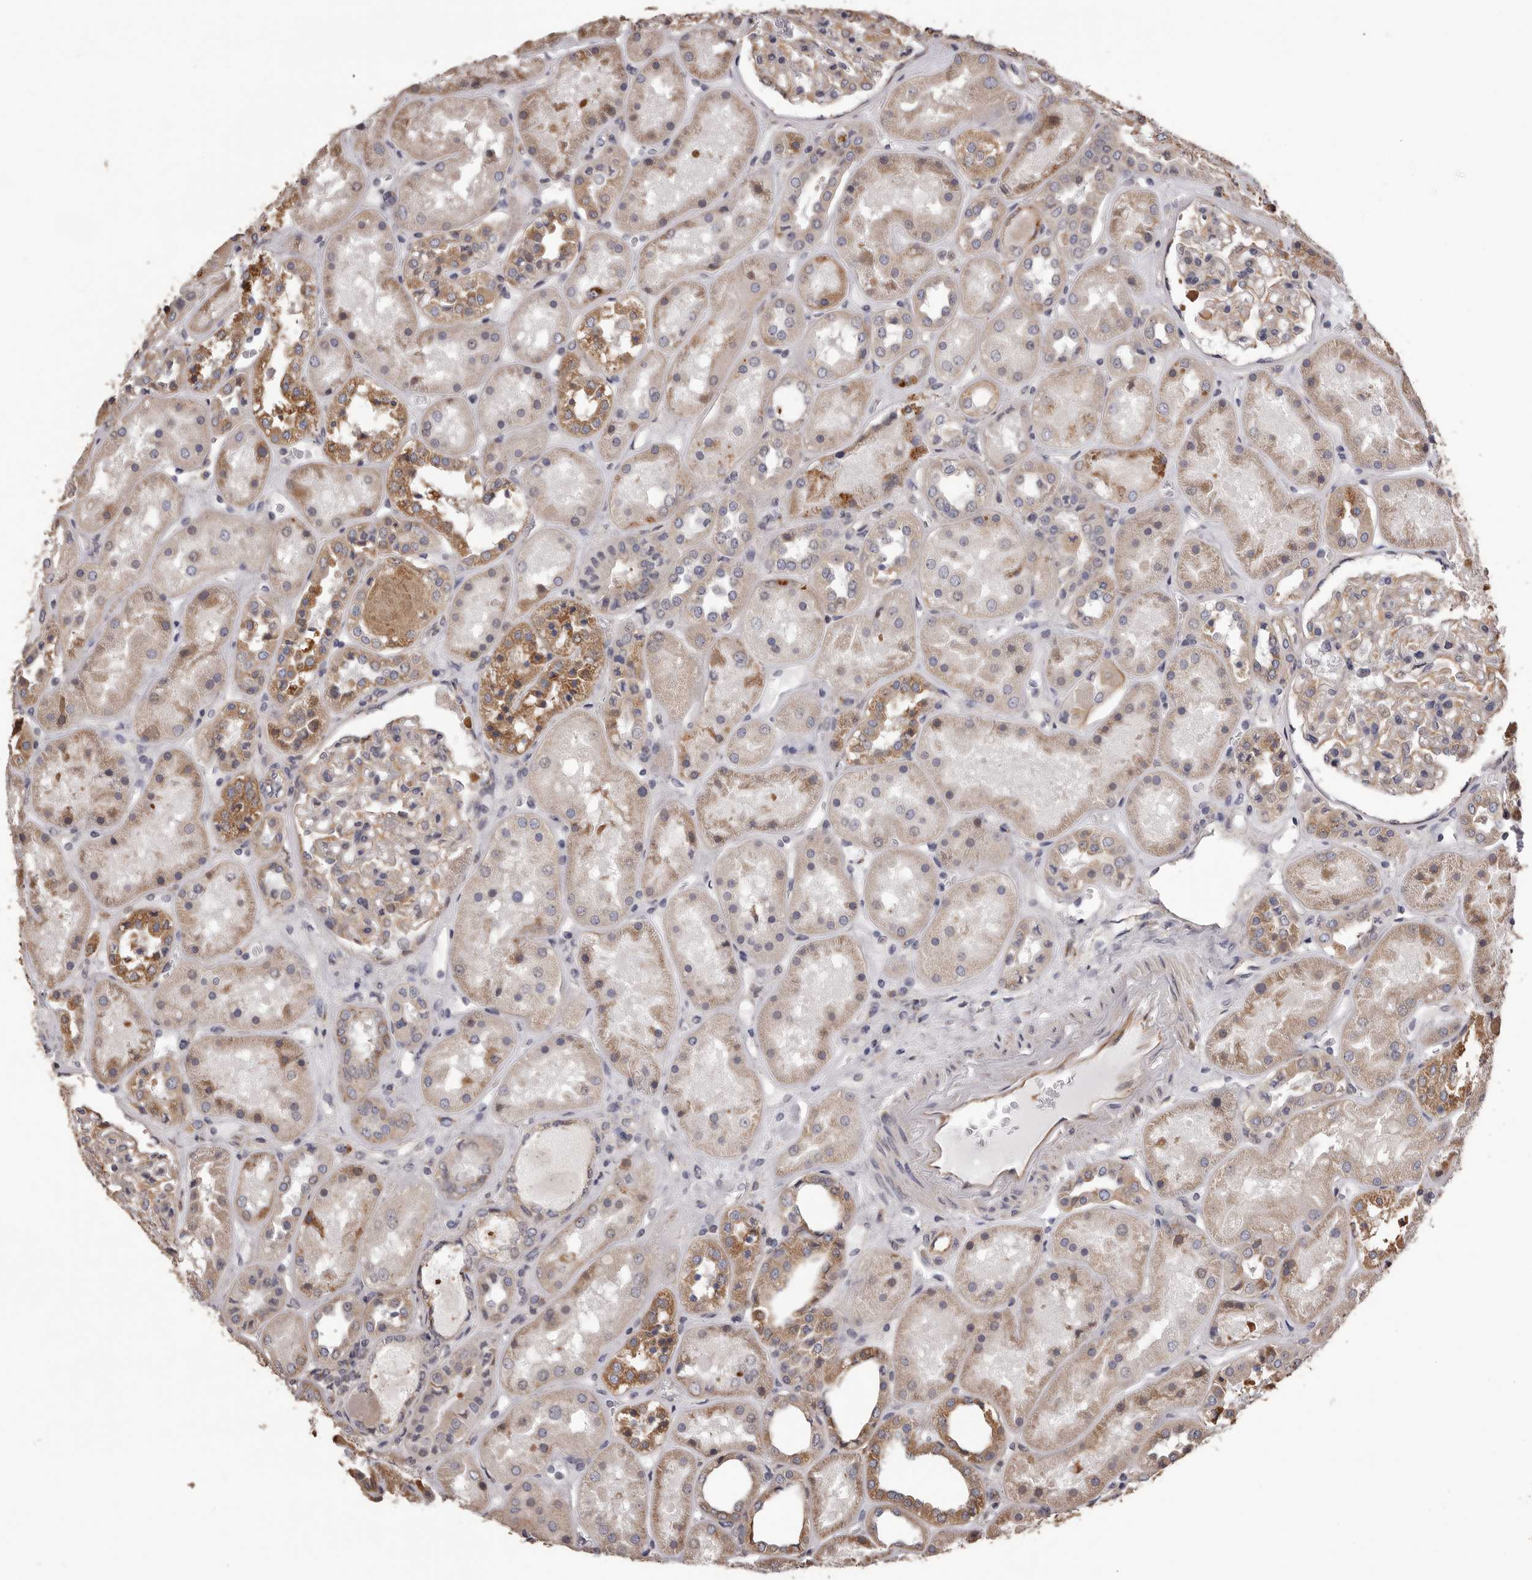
{"staining": {"intensity": "weak", "quantity": "25%-75%", "location": "cytoplasmic/membranous"}, "tissue": "kidney", "cell_type": "Cells in glomeruli", "image_type": "normal", "snomed": [{"axis": "morphology", "description": "Normal tissue, NOS"}, {"axis": "topography", "description": "Kidney"}], "caption": "This micrograph exhibits immunohistochemistry (IHC) staining of benign human kidney, with low weak cytoplasmic/membranous expression in approximately 25%-75% of cells in glomeruli.", "gene": "CEP104", "patient": {"sex": "male", "age": 70}}